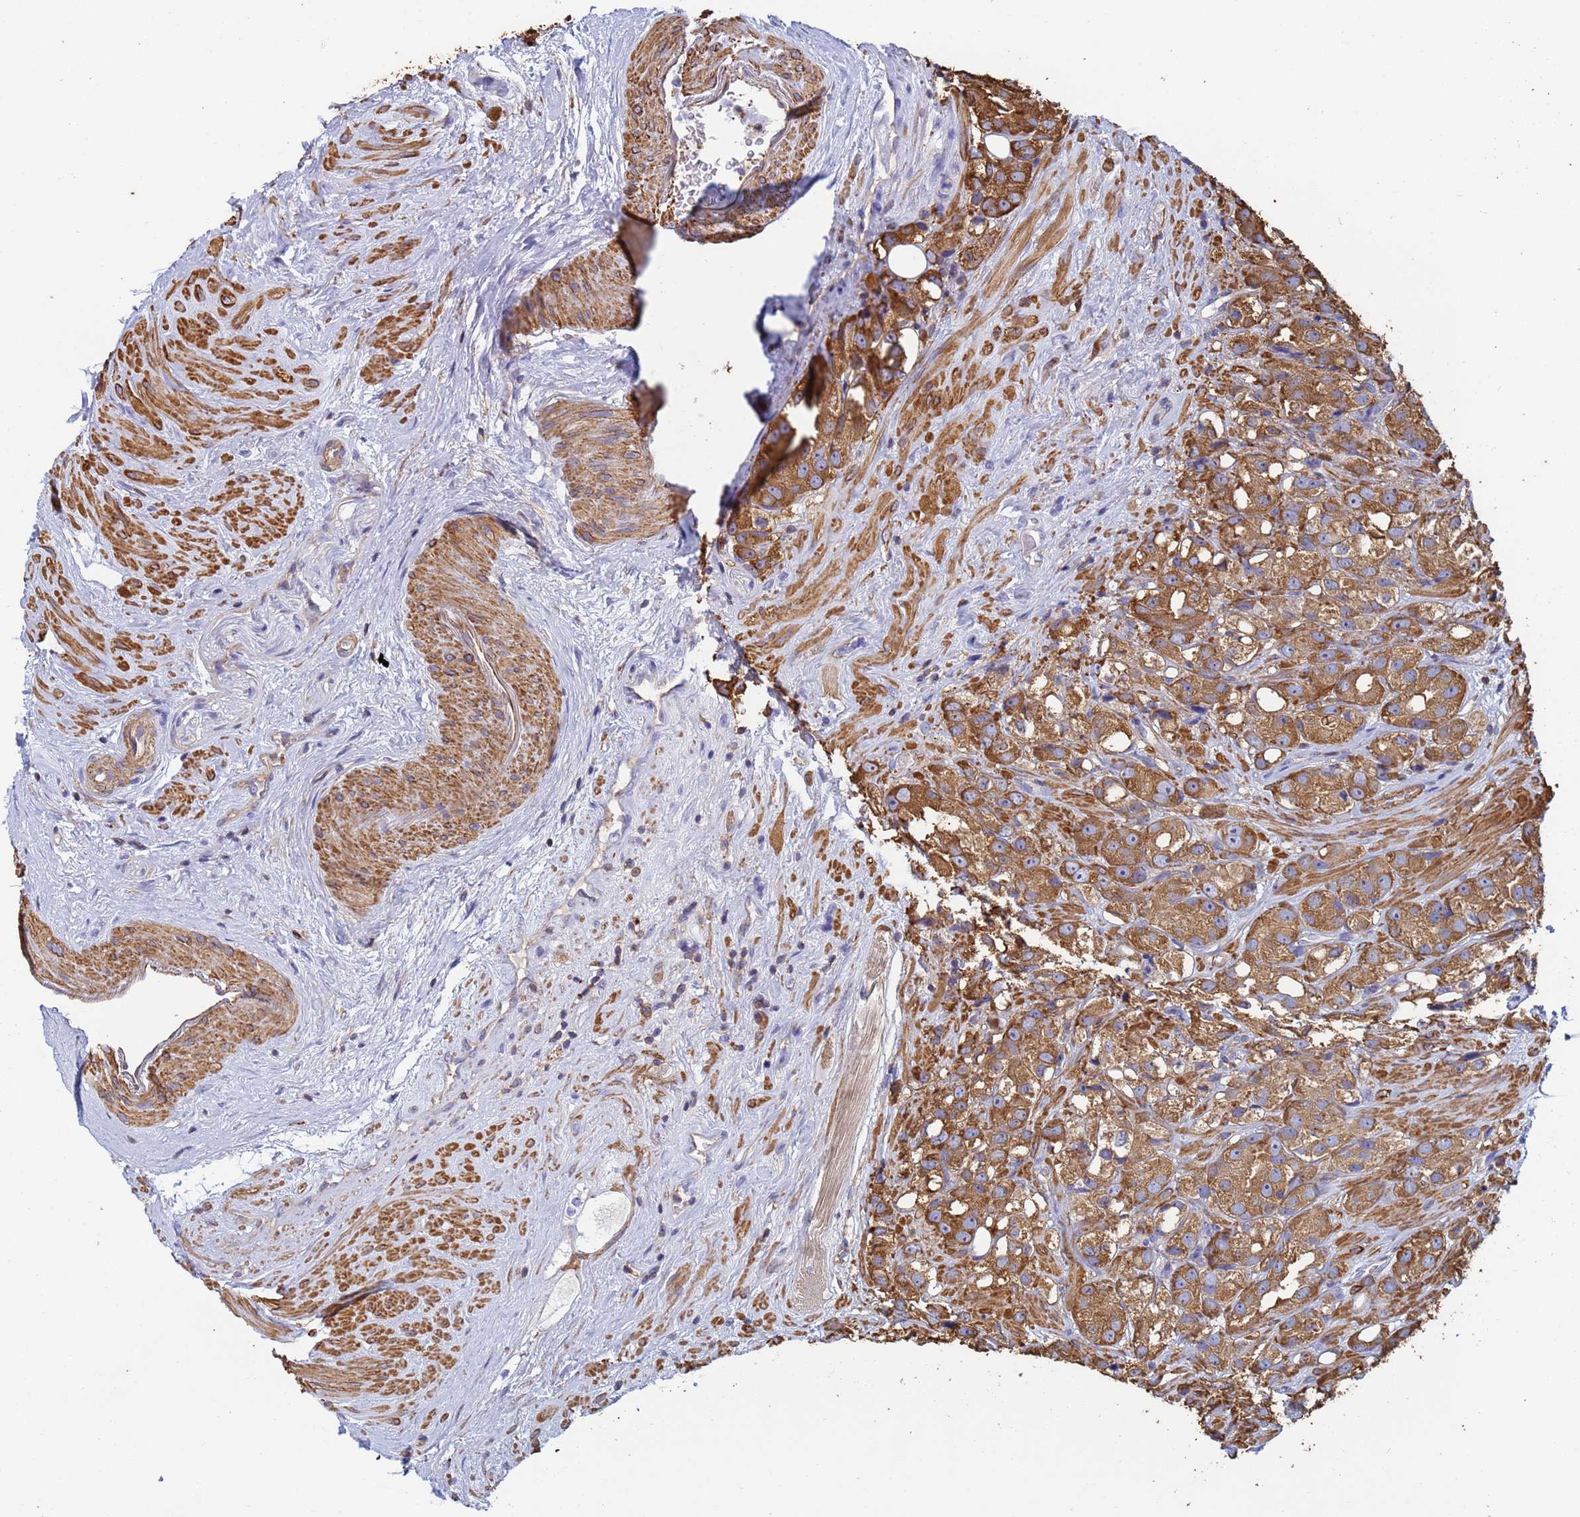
{"staining": {"intensity": "strong", "quantity": ">75%", "location": "cytoplasmic/membranous"}, "tissue": "prostate cancer", "cell_type": "Tumor cells", "image_type": "cancer", "snomed": [{"axis": "morphology", "description": "Adenocarcinoma, NOS"}, {"axis": "topography", "description": "Prostate"}], "caption": "A micrograph of human prostate adenocarcinoma stained for a protein displays strong cytoplasmic/membranous brown staining in tumor cells. The staining was performed using DAB to visualize the protein expression in brown, while the nuclei were stained in blue with hematoxylin (Magnification: 20x).", "gene": "ZNG1B", "patient": {"sex": "male", "age": 79}}